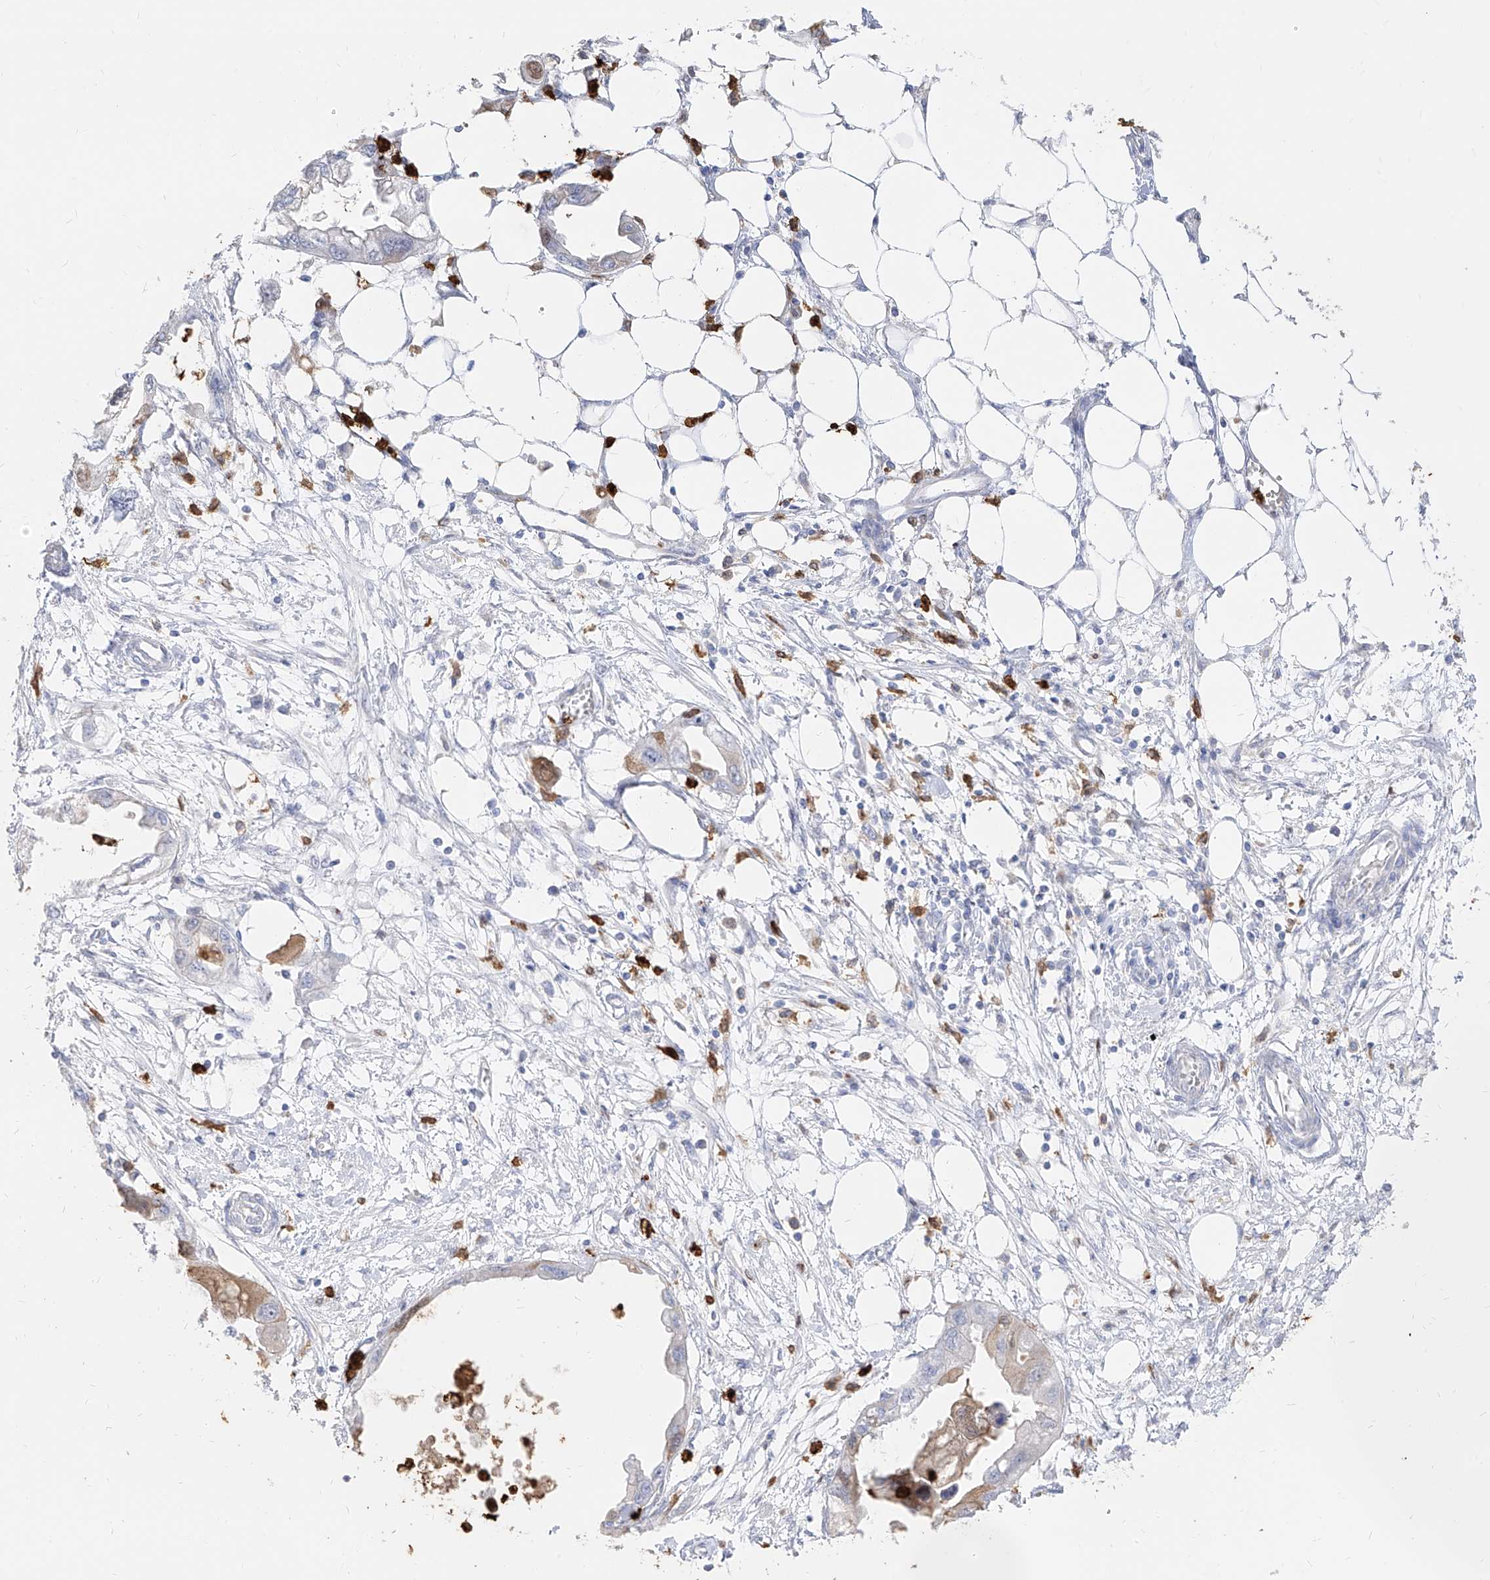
{"staining": {"intensity": "moderate", "quantity": "<25%", "location": "cytoplasmic/membranous"}, "tissue": "endometrial cancer", "cell_type": "Tumor cells", "image_type": "cancer", "snomed": [{"axis": "morphology", "description": "Adenocarcinoma, NOS"}, {"axis": "morphology", "description": "Adenocarcinoma, metastatic, NOS"}, {"axis": "topography", "description": "Adipose tissue"}, {"axis": "topography", "description": "Endometrium"}], "caption": "Endometrial cancer (adenocarcinoma) stained for a protein (brown) reveals moderate cytoplasmic/membranous positive positivity in approximately <25% of tumor cells.", "gene": "ZNF227", "patient": {"sex": "female", "age": 67}}